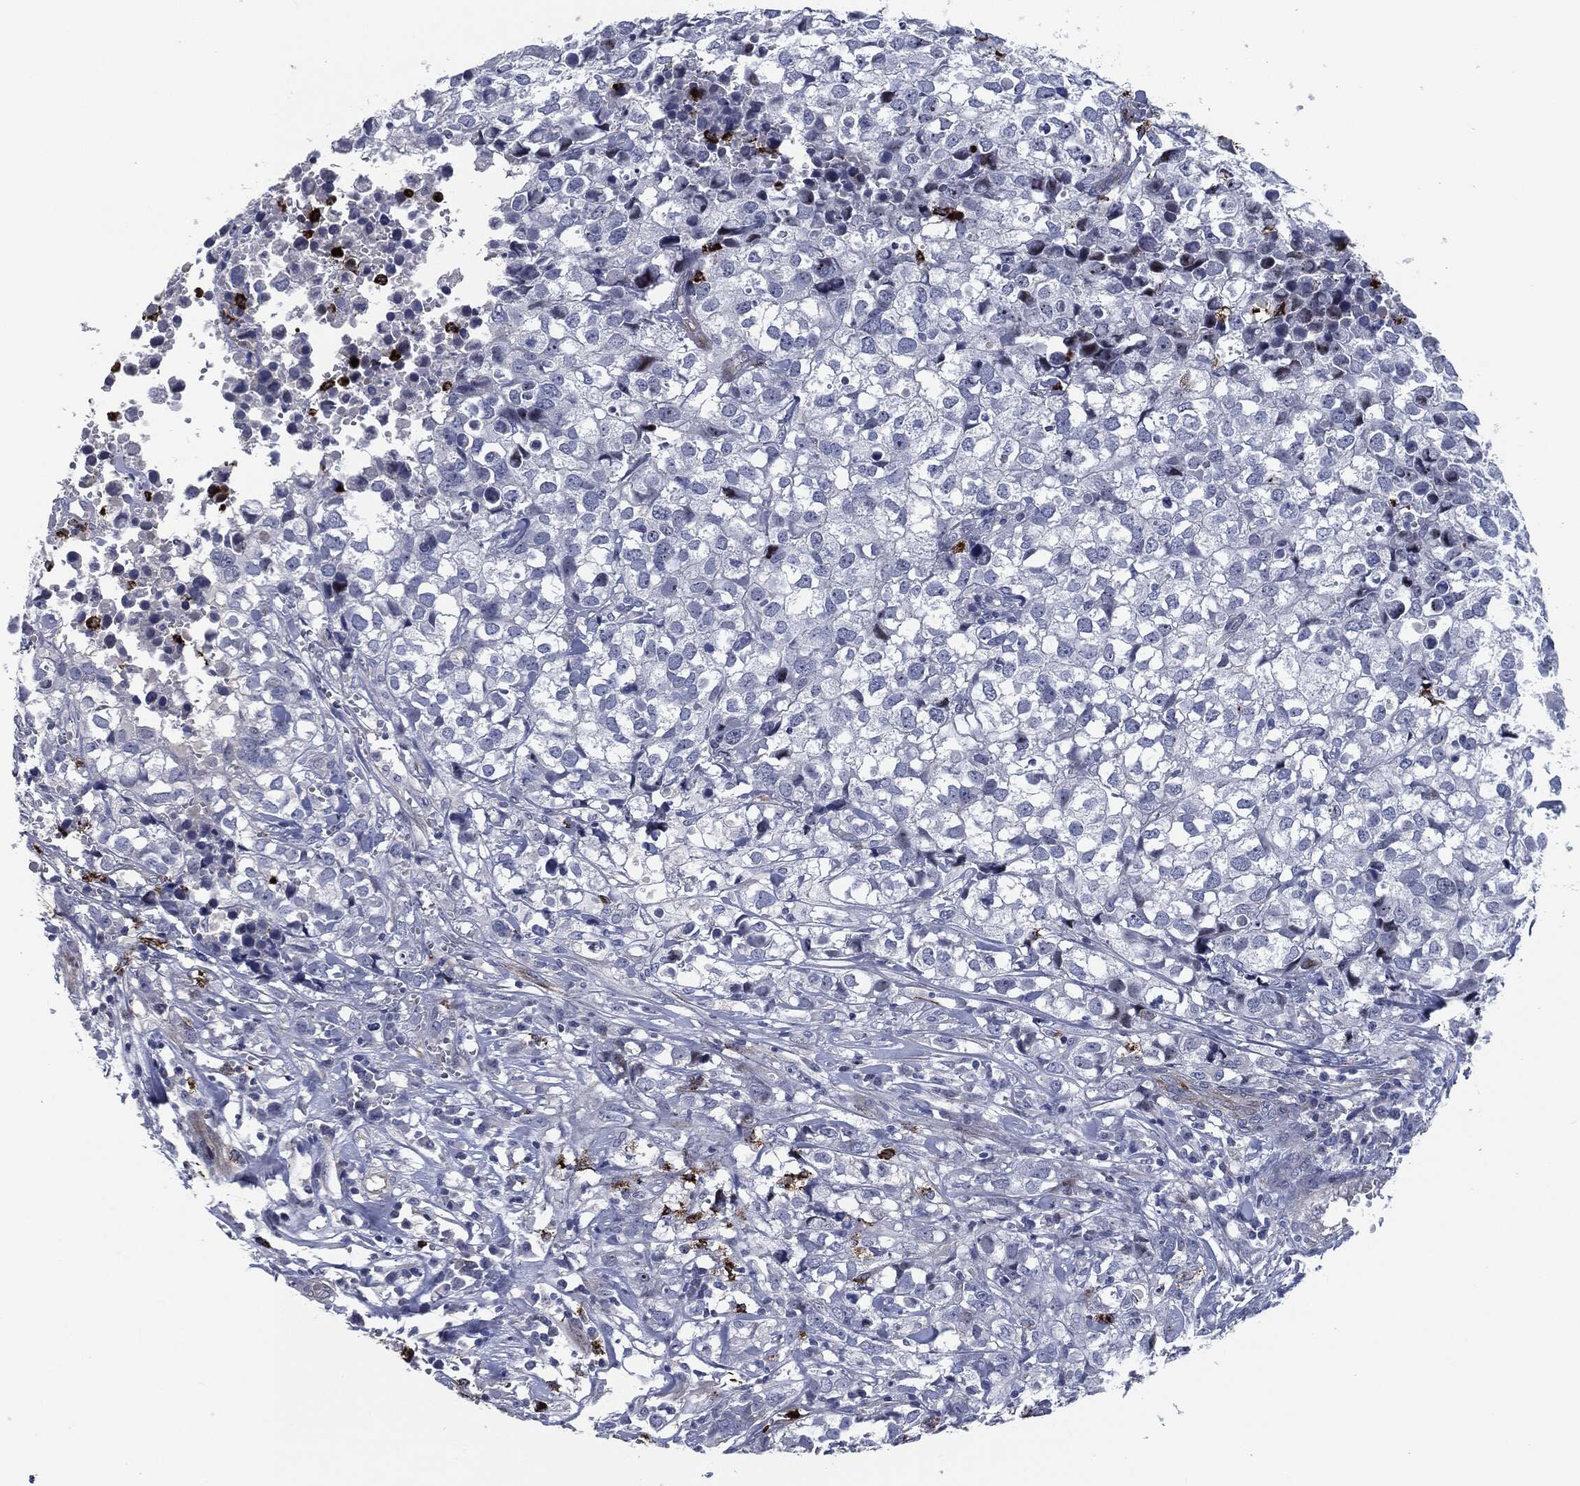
{"staining": {"intensity": "negative", "quantity": "none", "location": "none"}, "tissue": "breast cancer", "cell_type": "Tumor cells", "image_type": "cancer", "snomed": [{"axis": "morphology", "description": "Duct carcinoma"}, {"axis": "topography", "description": "Breast"}], "caption": "Immunohistochemical staining of human breast cancer (infiltrating ductal carcinoma) demonstrates no significant staining in tumor cells.", "gene": "MPO", "patient": {"sex": "female", "age": 30}}